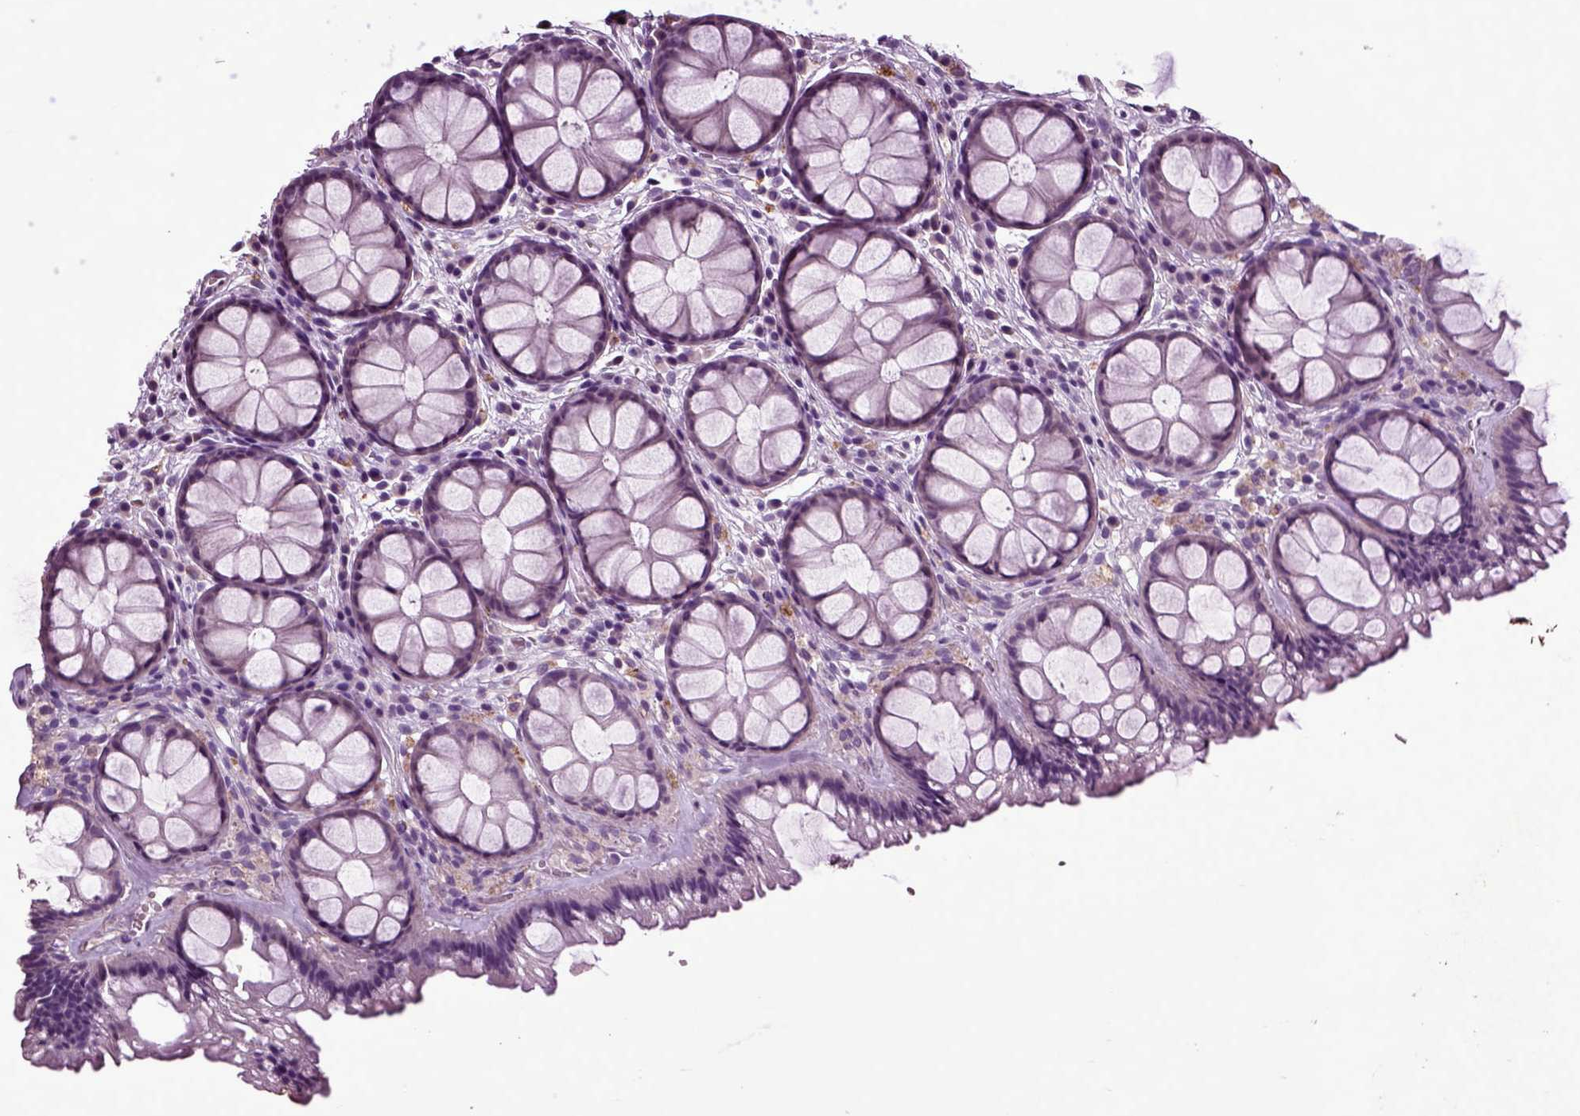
{"staining": {"intensity": "negative", "quantity": "none", "location": "none"}, "tissue": "rectum", "cell_type": "Glandular cells", "image_type": "normal", "snomed": [{"axis": "morphology", "description": "Normal tissue, NOS"}, {"axis": "topography", "description": "Rectum"}], "caption": "This is a photomicrograph of IHC staining of unremarkable rectum, which shows no expression in glandular cells. Nuclei are stained in blue.", "gene": "CRHR1", "patient": {"sex": "female", "age": 62}}